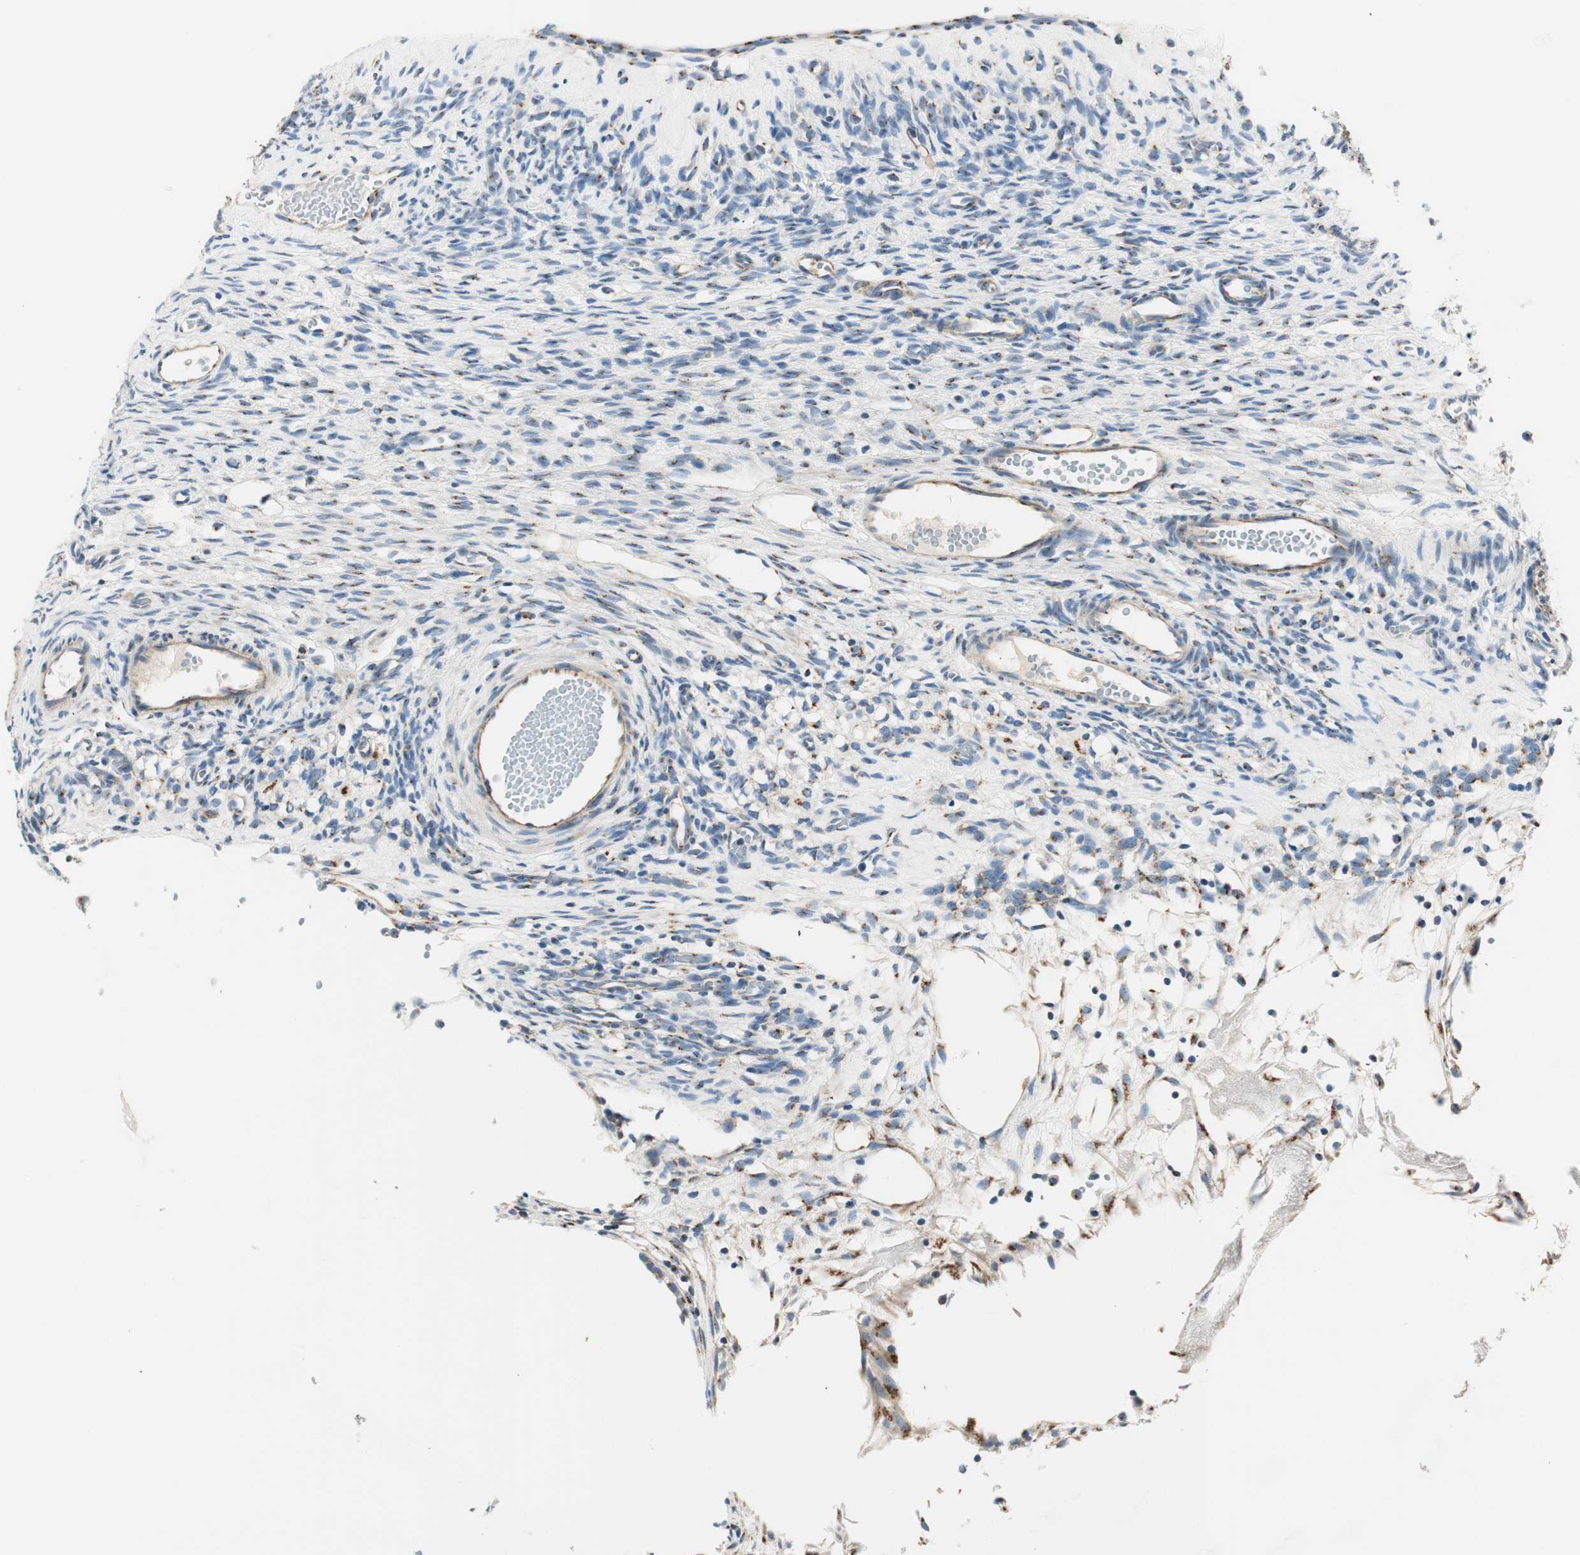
{"staining": {"intensity": "moderate", "quantity": "<25%", "location": "cytoplasmic/membranous"}, "tissue": "ovary", "cell_type": "Ovarian stroma cells", "image_type": "normal", "snomed": [{"axis": "morphology", "description": "Normal tissue, NOS"}, {"axis": "topography", "description": "Ovary"}], "caption": "High-magnification brightfield microscopy of normal ovary stained with DAB (3,3'-diaminobenzidine) (brown) and counterstained with hematoxylin (blue). ovarian stroma cells exhibit moderate cytoplasmic/membranous staining is identified in about<25% of cells. (brown staining indicates protein expression, while blue staining denotes nuclei).", "gene": "TMF1", "patient": {"sex": "female", "age": 35}}